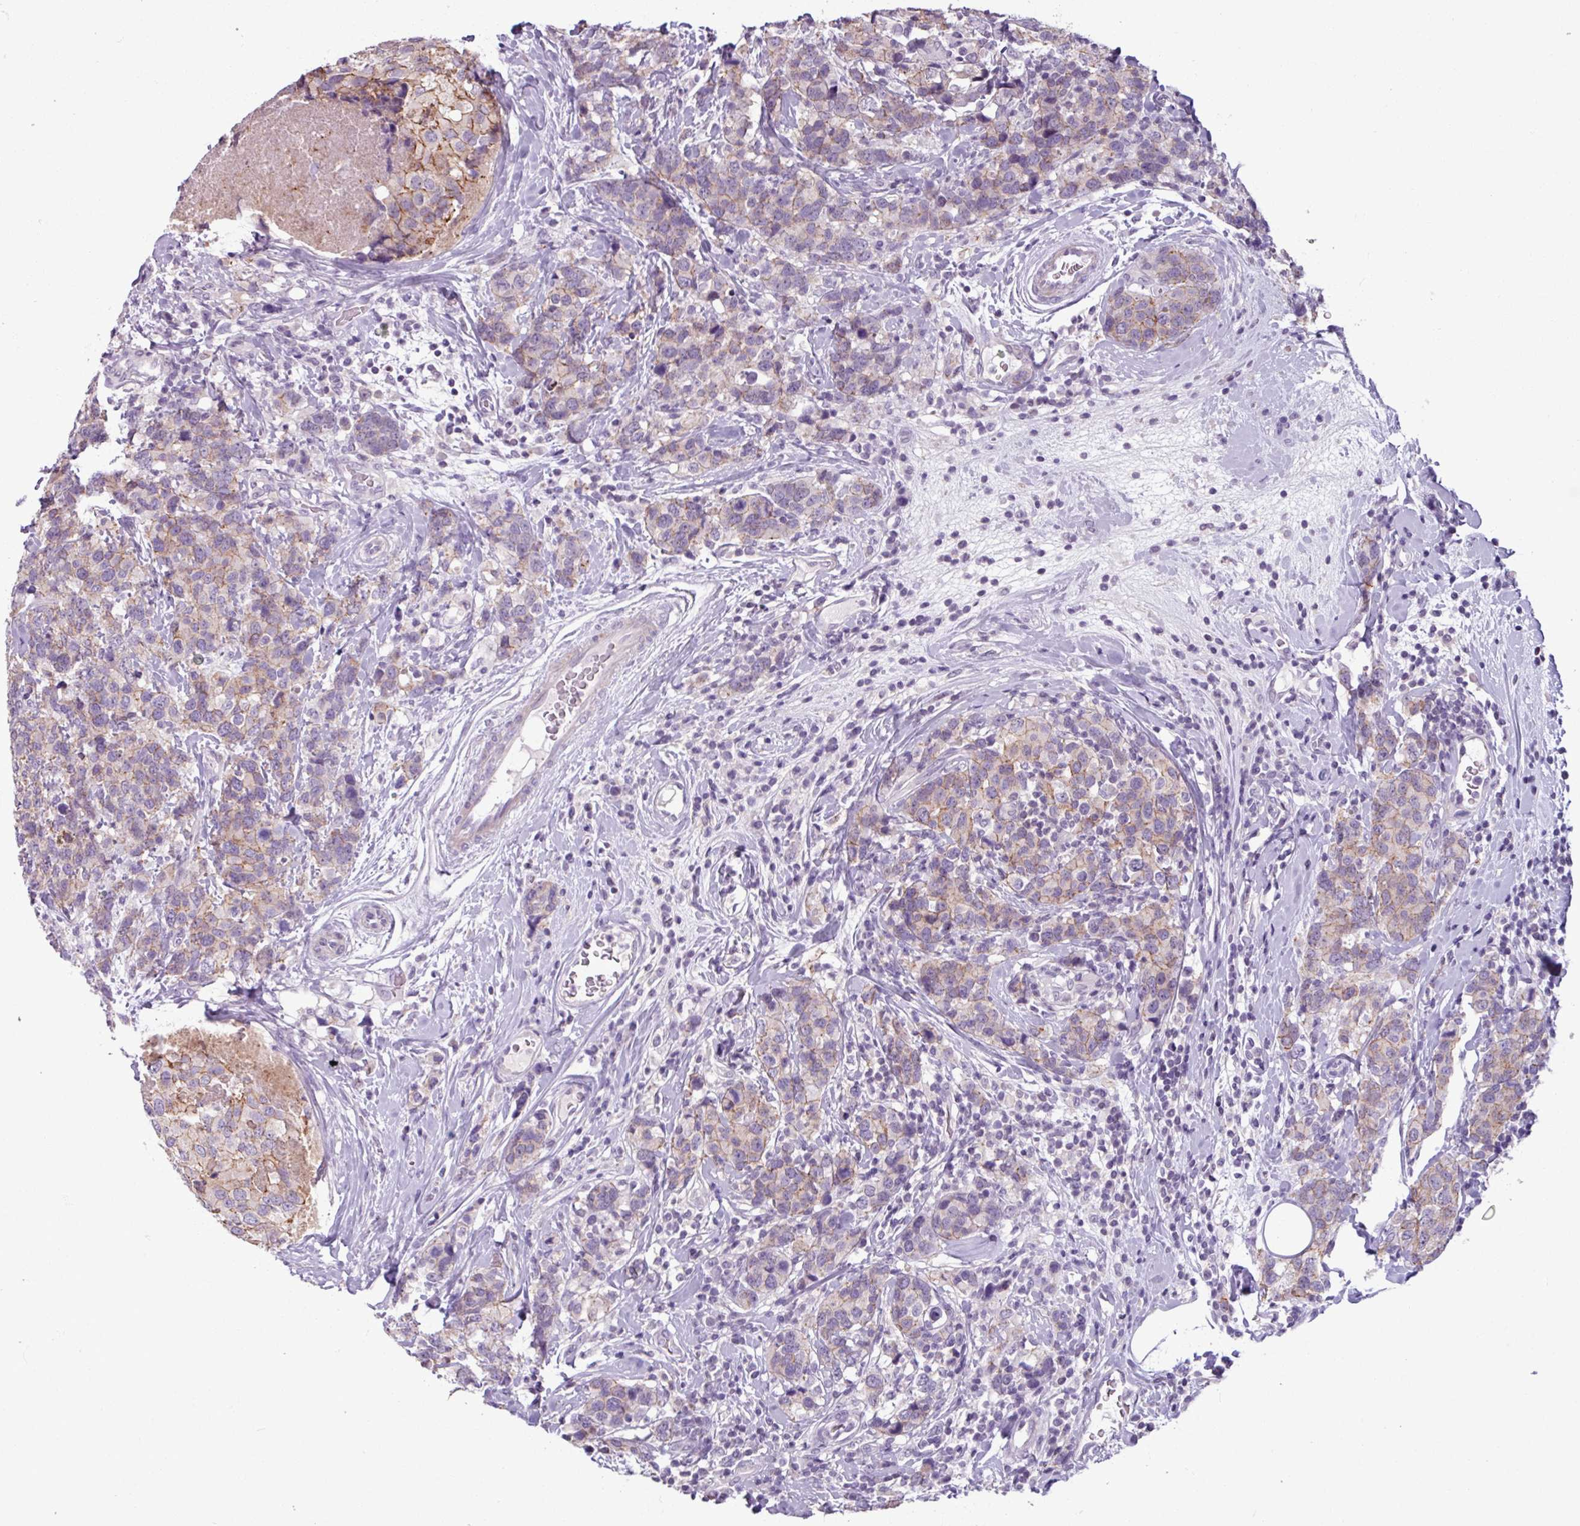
{"staining": {"intensity": "weak", "quantity": "25%-75%", "location": "cytoplasmic/membranous"}, "tissue": "breast cancer", "cell_type": "Tumor cells", "image_type": "cancer", "snomed": [{"axis": "morphology", "description": "Lobular carcinoma"}, {"axis": "topography", "description": "Breast"}], "caption": "DAB (3,3'-diaminobenzidine) immunohistochemical staining of human lobular carcinoma (breast) exhibits weak cytoplasmic/membranous protein expression in about 25%-75% of tumor cells.", "gene": "PNMA6A", "patient": {"sex": "female", "age": 59}}